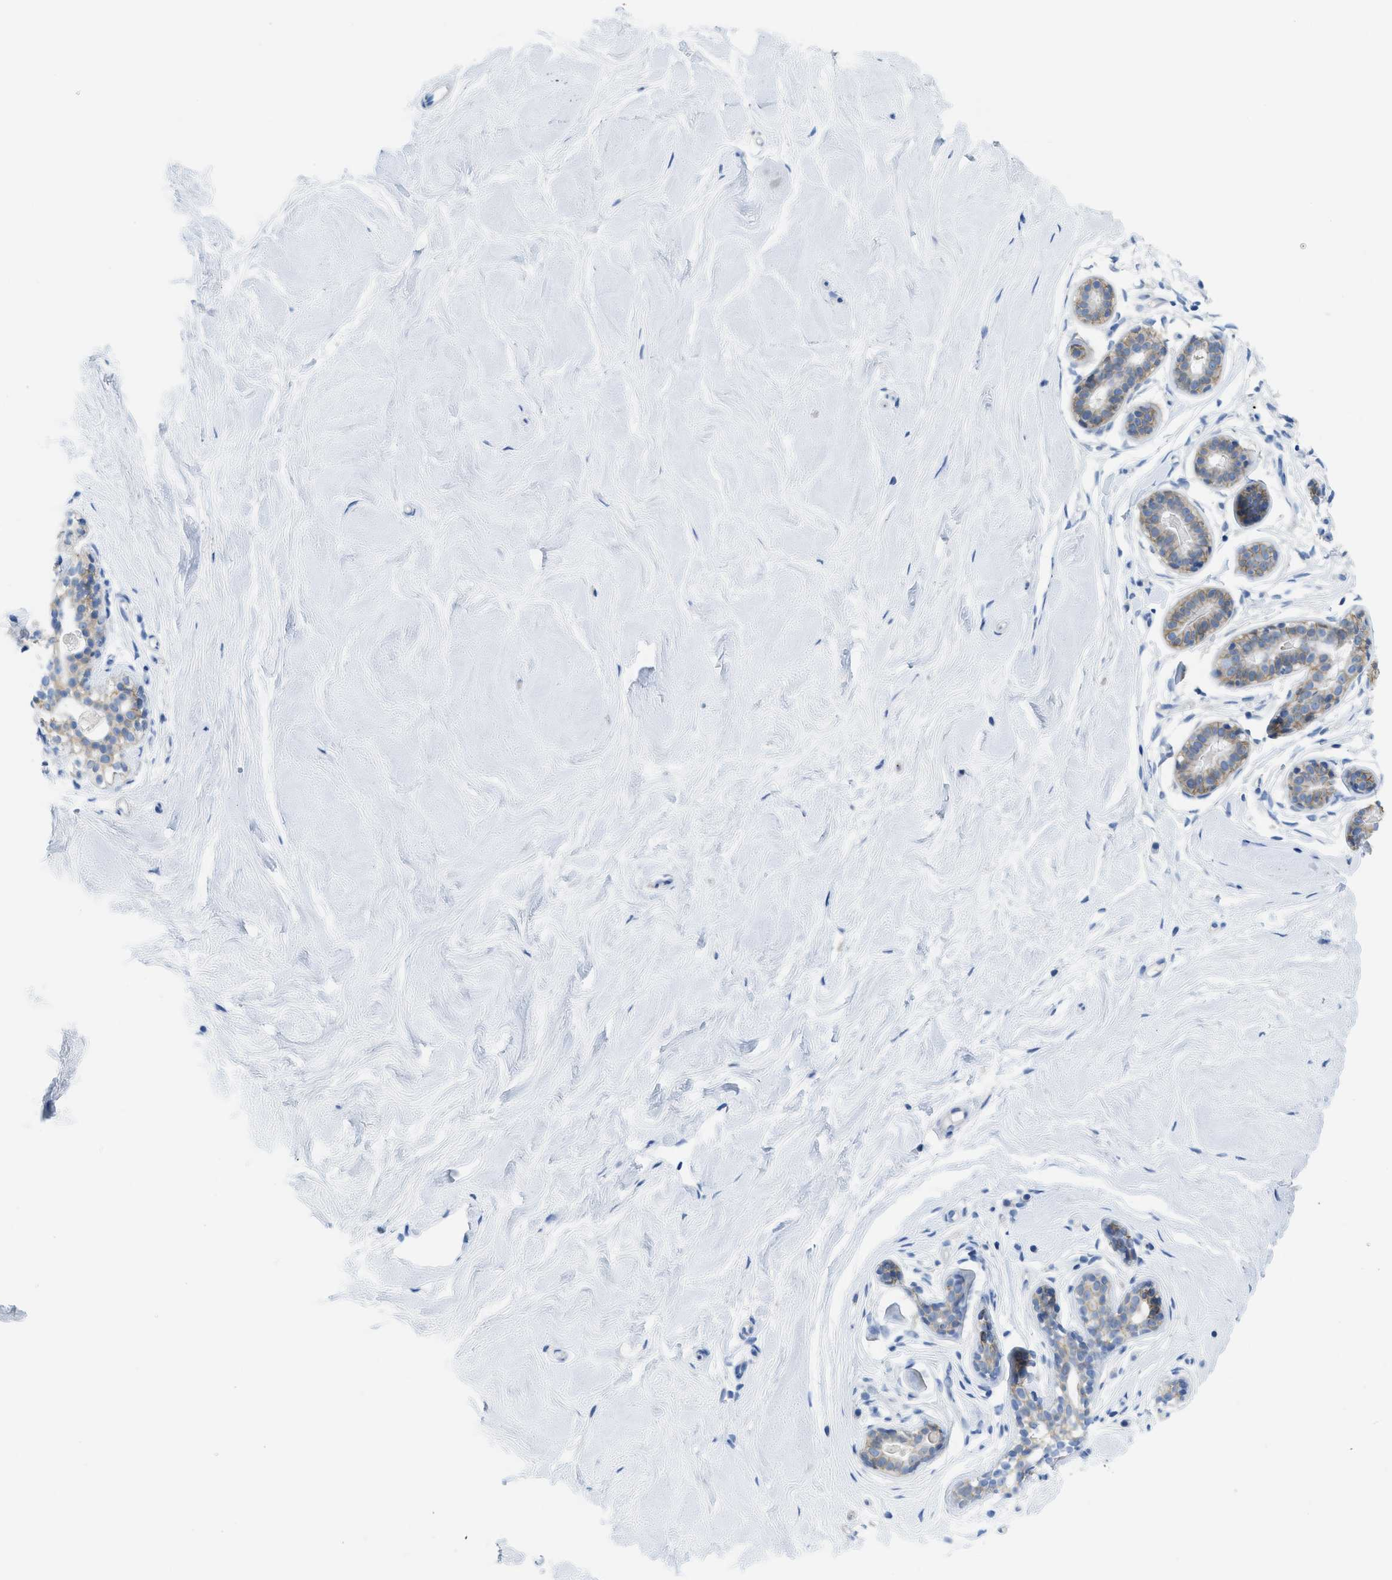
{"staining": {"intensity": "negative", "quantity": "none", "location": "none"}, "tissue": "breast", "cell_type": "Adipocytes", "image_type": "normal", "snomed": [{"axis": "morphology", "description": "Normal tissue, NOS"}, {"axis": "topography", "description": "Breast"}], "caption": "Photomicrograph shows no protein expression in adipocytes of unremarkable breast.", "gene": "CNNM4", "patient": {"sex": "female", "age": 22}}